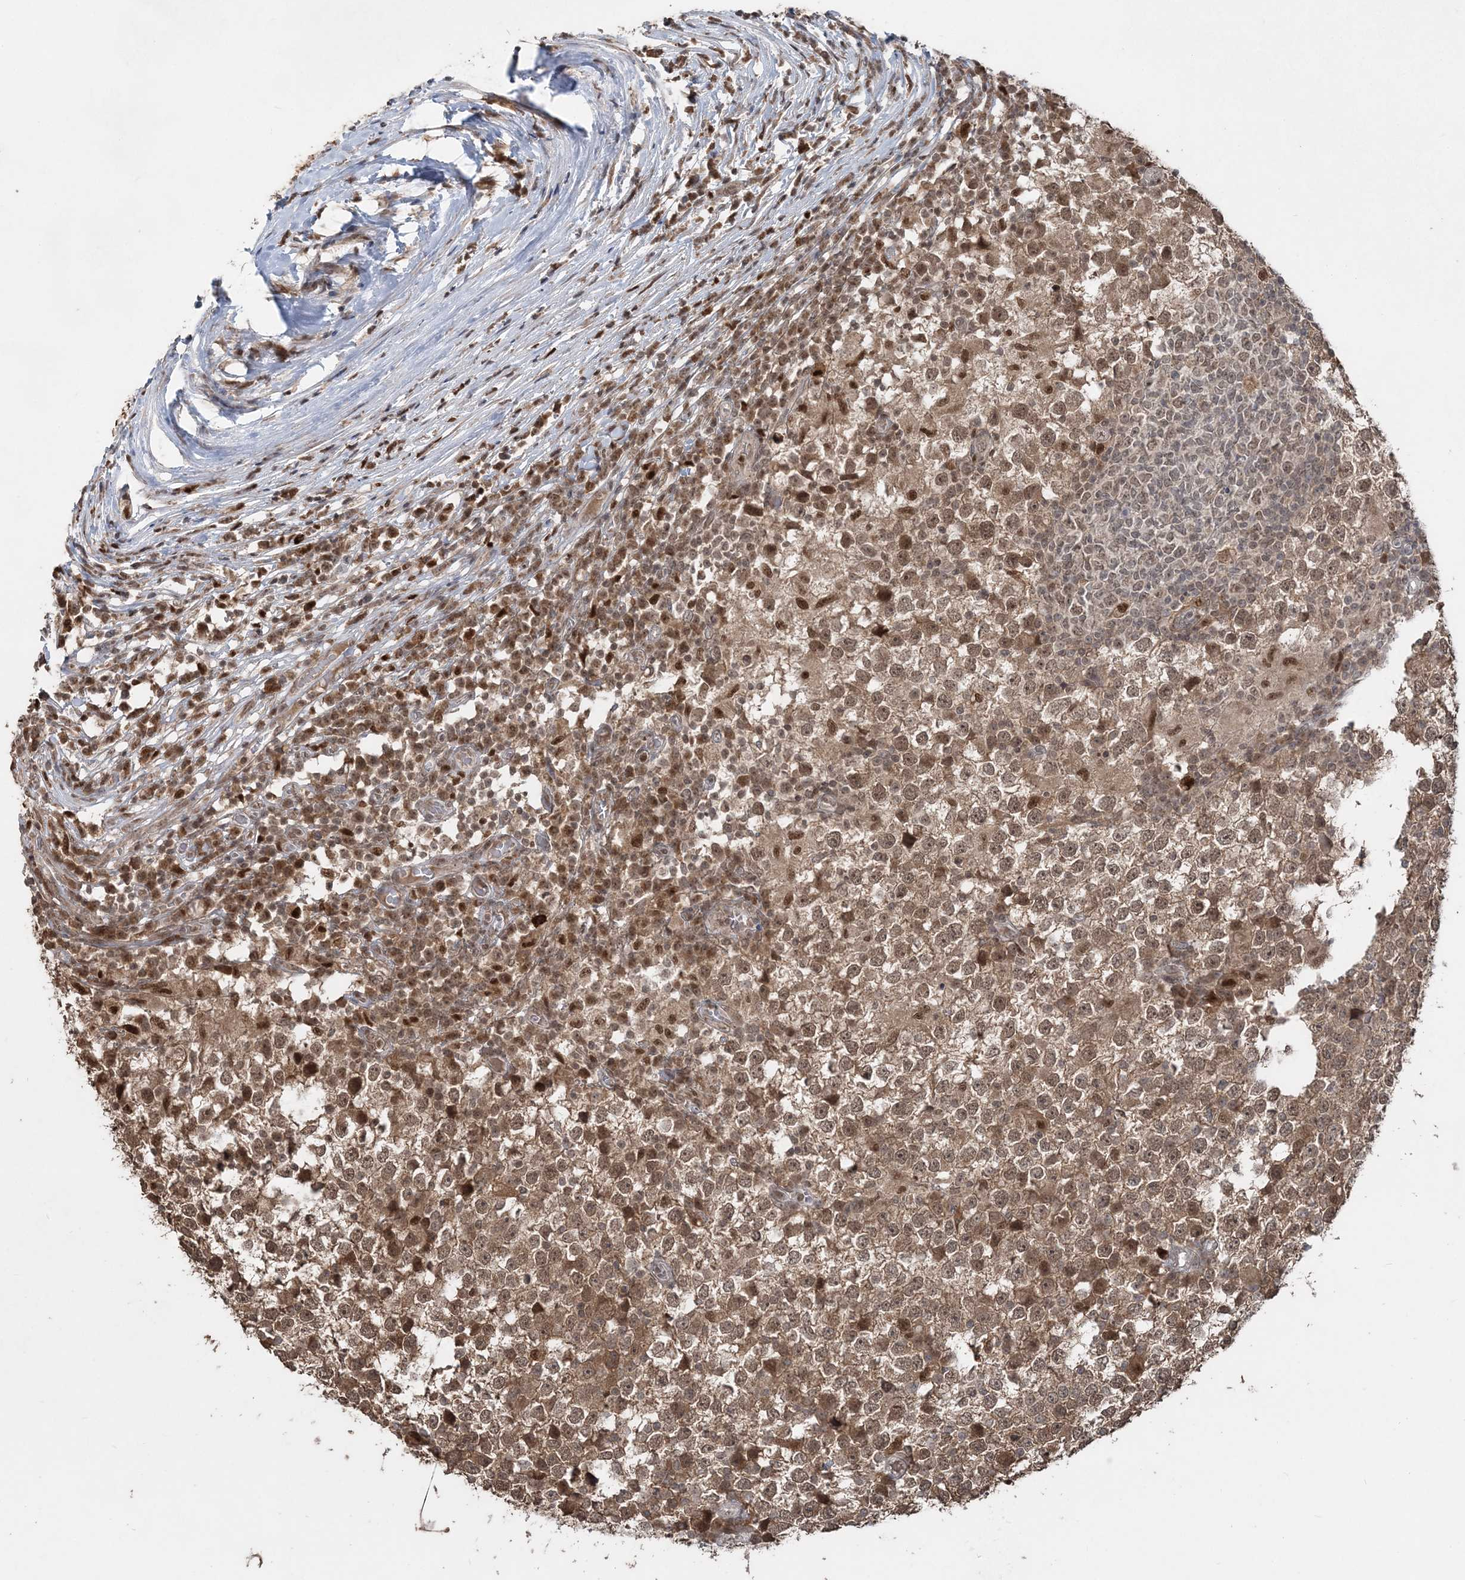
{"staining": {"intensity": "moderate", "quantity": ">75%", "location": "cytoplasmic/membranous,nuclear"}, "tissue": "testis cancer", "cell_type": "Tumor cells", "image_type": "cancer", "snomed": [{"axis": "morphology", "description": "Seminoma, NOS"}, {"axis": "topography", "description": "Testis"}], "caption": "Human testis cancer (seminoma) stained with a brown dye shows moderate cytoplasmic/membranous and nuclear positive staining in approximately >75% of tumor cells.", "gene": "SLU7", "patient": {"sex": "male", "age": 65}}